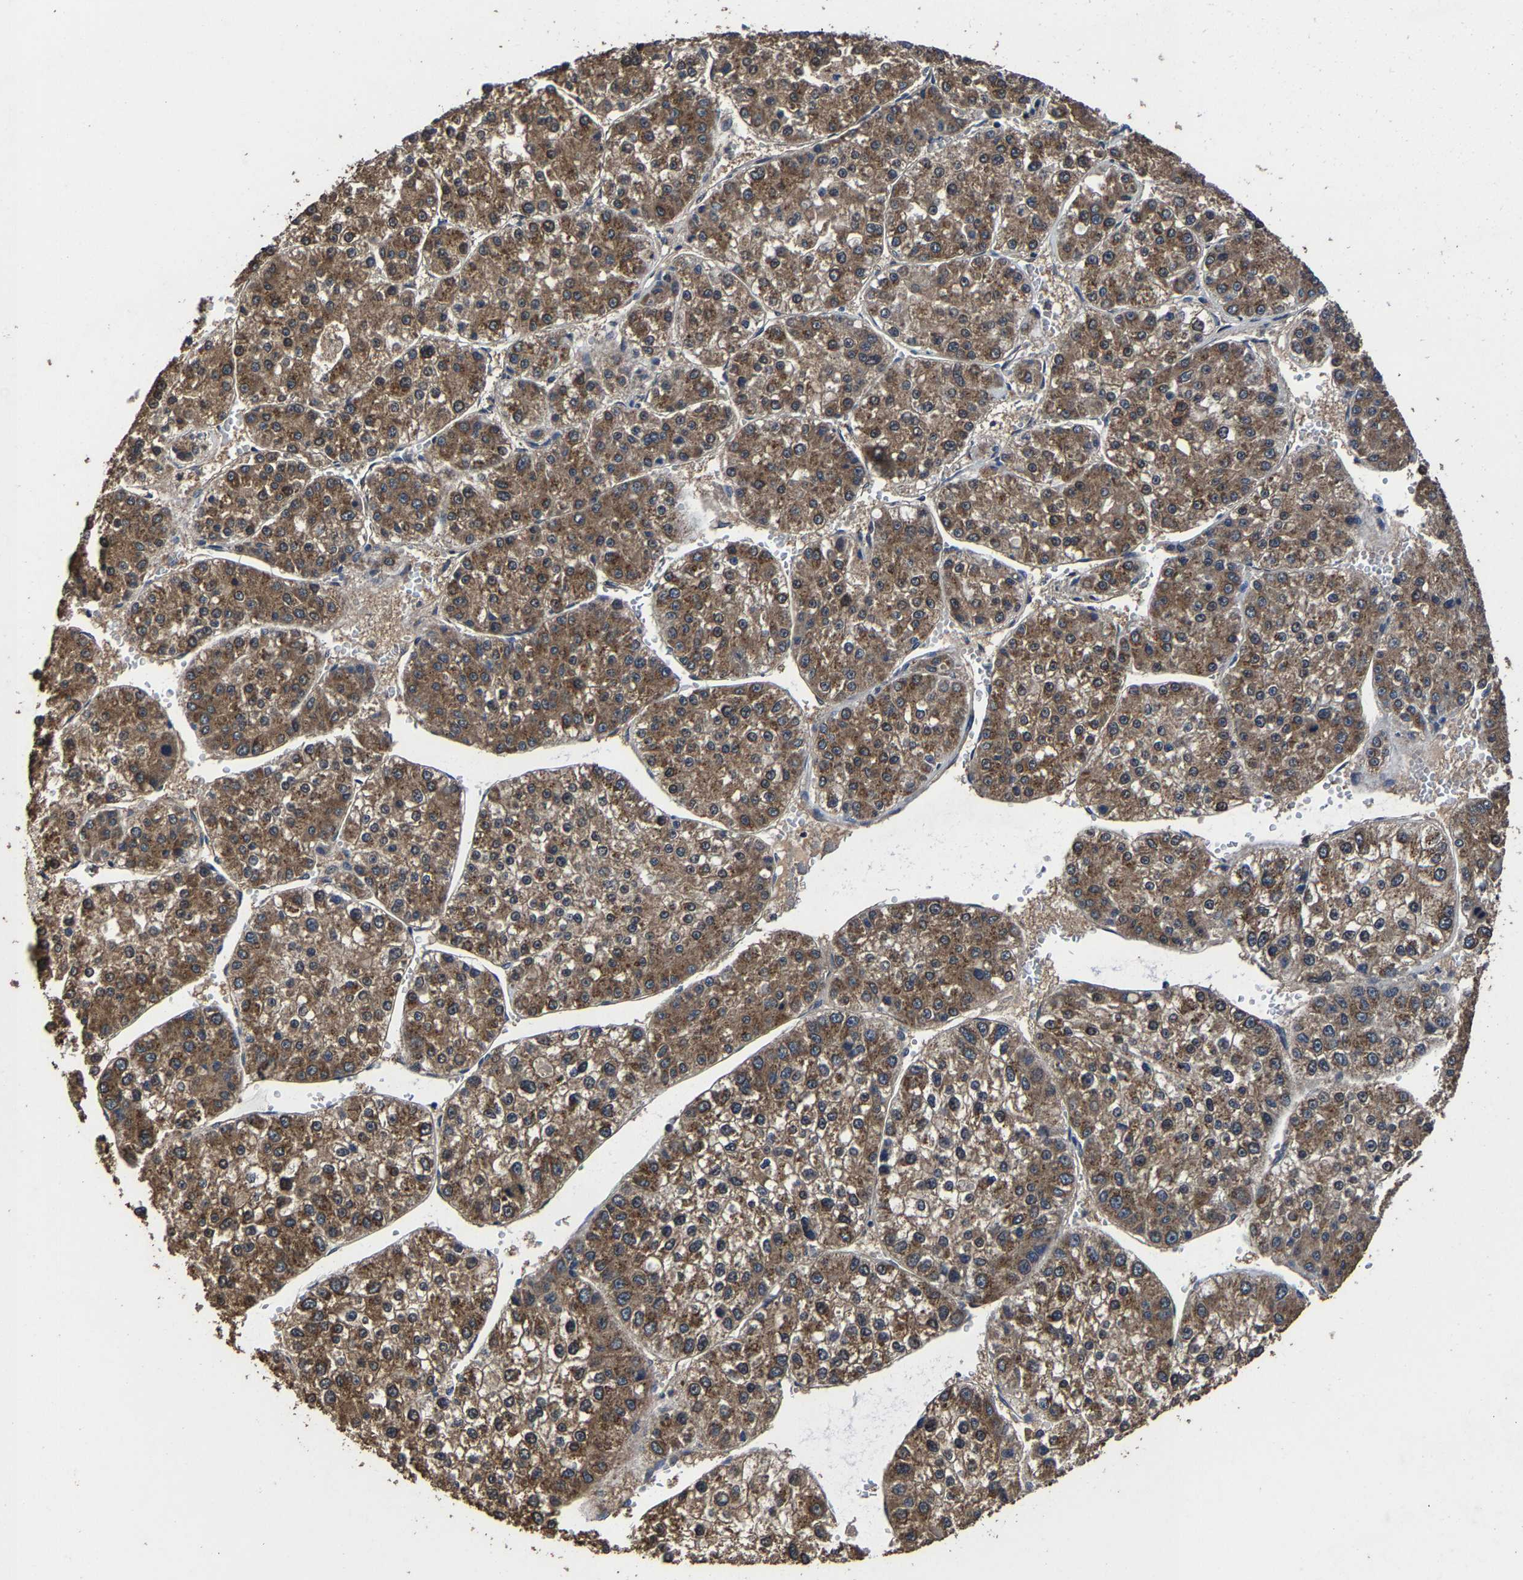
{"staining": {"intensity": "moderate", "quantity": ">75%", "location": "cytoplasmic/membranous"}, "tissue": "liver cancer", "cell_type": "Tumor cells", "image_type": "cancer", "snomed": [{"axis": "morphology", "description": "Carcinoma, Hepatocellular, NOS"}, {"axis": "topography", "description": "Liver"}], "caption": "DAB immunohistochemical staining of liver hepatocellular carcinoma reveals moderate cytoplasmic/membranous protein expression in about >75% of tumor cells.", "gene": "EBAG9", "patient": {"sex": "female", "age": 73}}